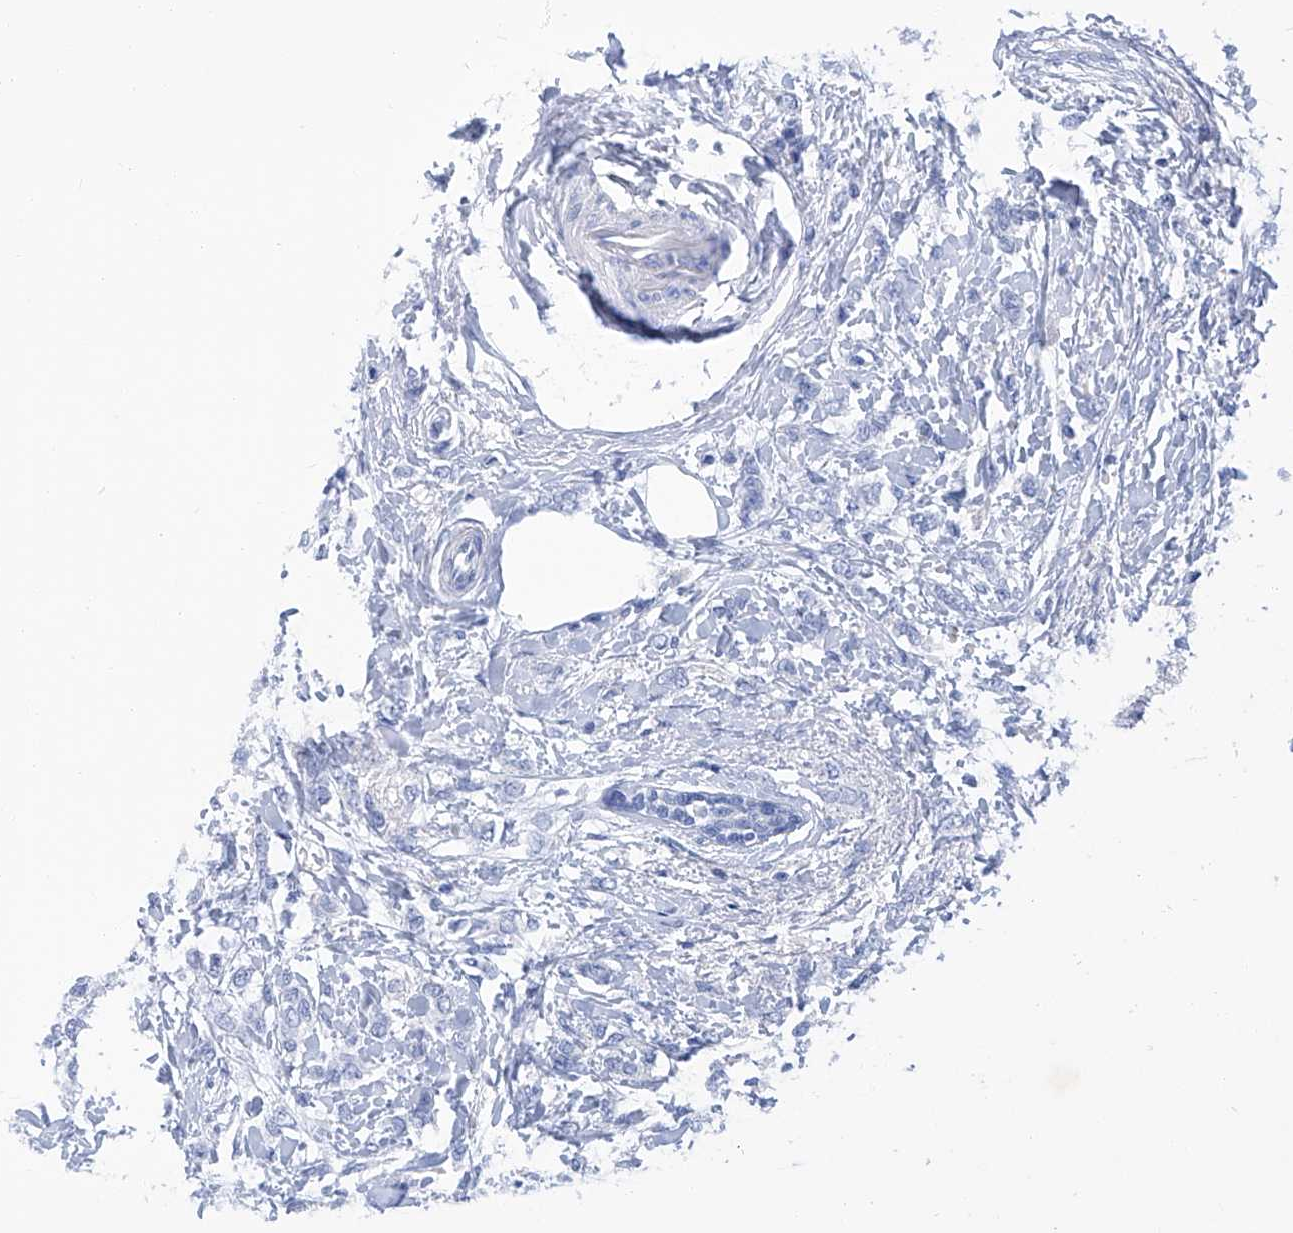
{"staining": {"intensity": "negative", "quantity": "none", "location": "none"}, "tissue": "breast cancer", "cell_type": "Tumor cells", "image_type": "cancer", "snomed": [{"axis": "morphology", "description": "Lobular carcinoma, in situ"}, {"axis": "morphology", "description": "Lobular carcinoma"}, {"axis": "topography", "description": "Breast"}], "caption": "Tumor cells are negative for brown protein staining in lobular carcinoma in situ (breast).", "gene": "GPT", "patient": {"sex": "female", "age": 41}}